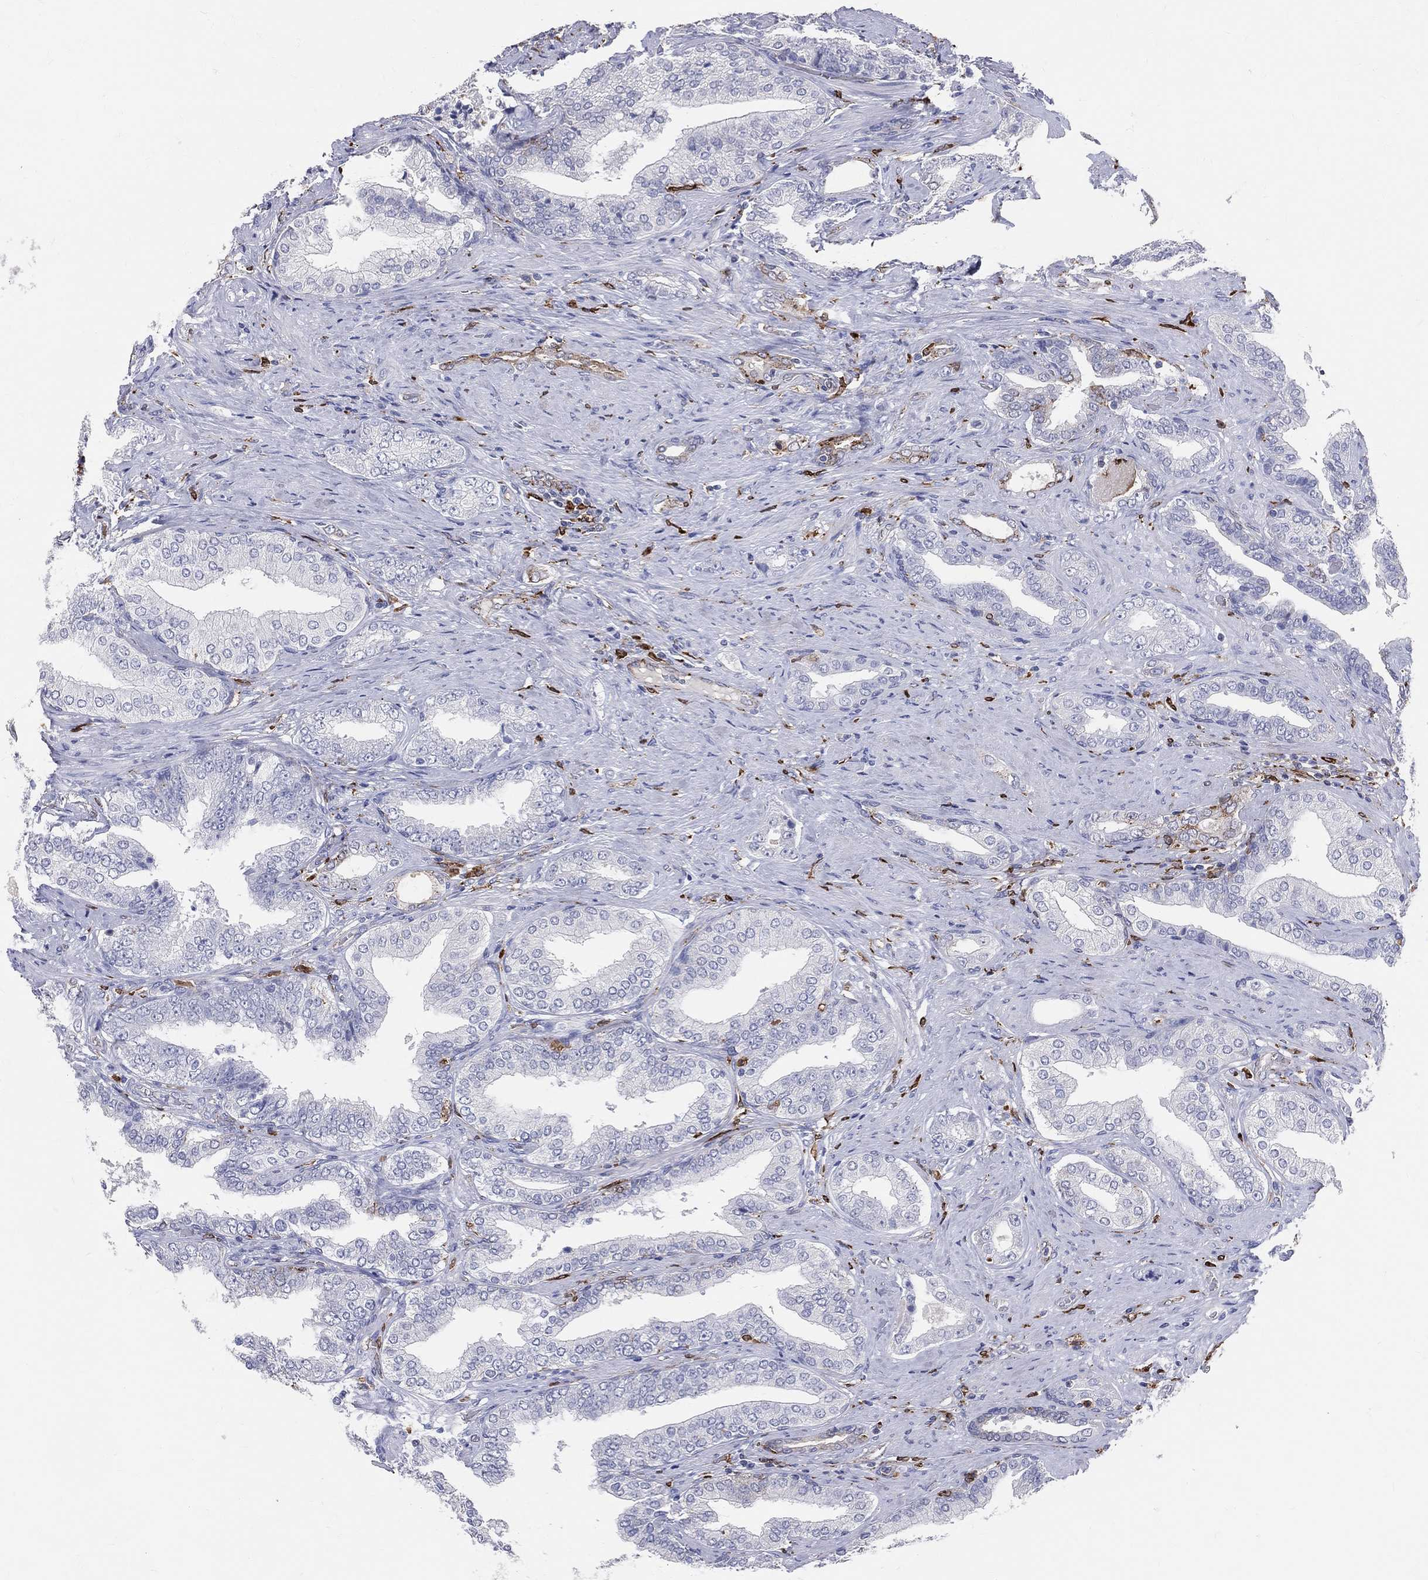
{"staining": {"intensity": "negative", "quantity": "none", "location": "none"}, "tissue": "prostate cancer", "cell_type": "Tumor cells", "image_type": "cancer", "snomed": [{"axis": "morphology", "description": "Adenocarcinoma, Low grade"}, {"axis": "topography", "description": "Prostate and seminal vesicle, NOS"}], "caption": "The IHC photomicrograph has no significant expression in tumor cells of low-grade adenocarcinoma (prostate) tissue.", "gene": "CD74", "patient": {"sex": "male", "age": 61}}